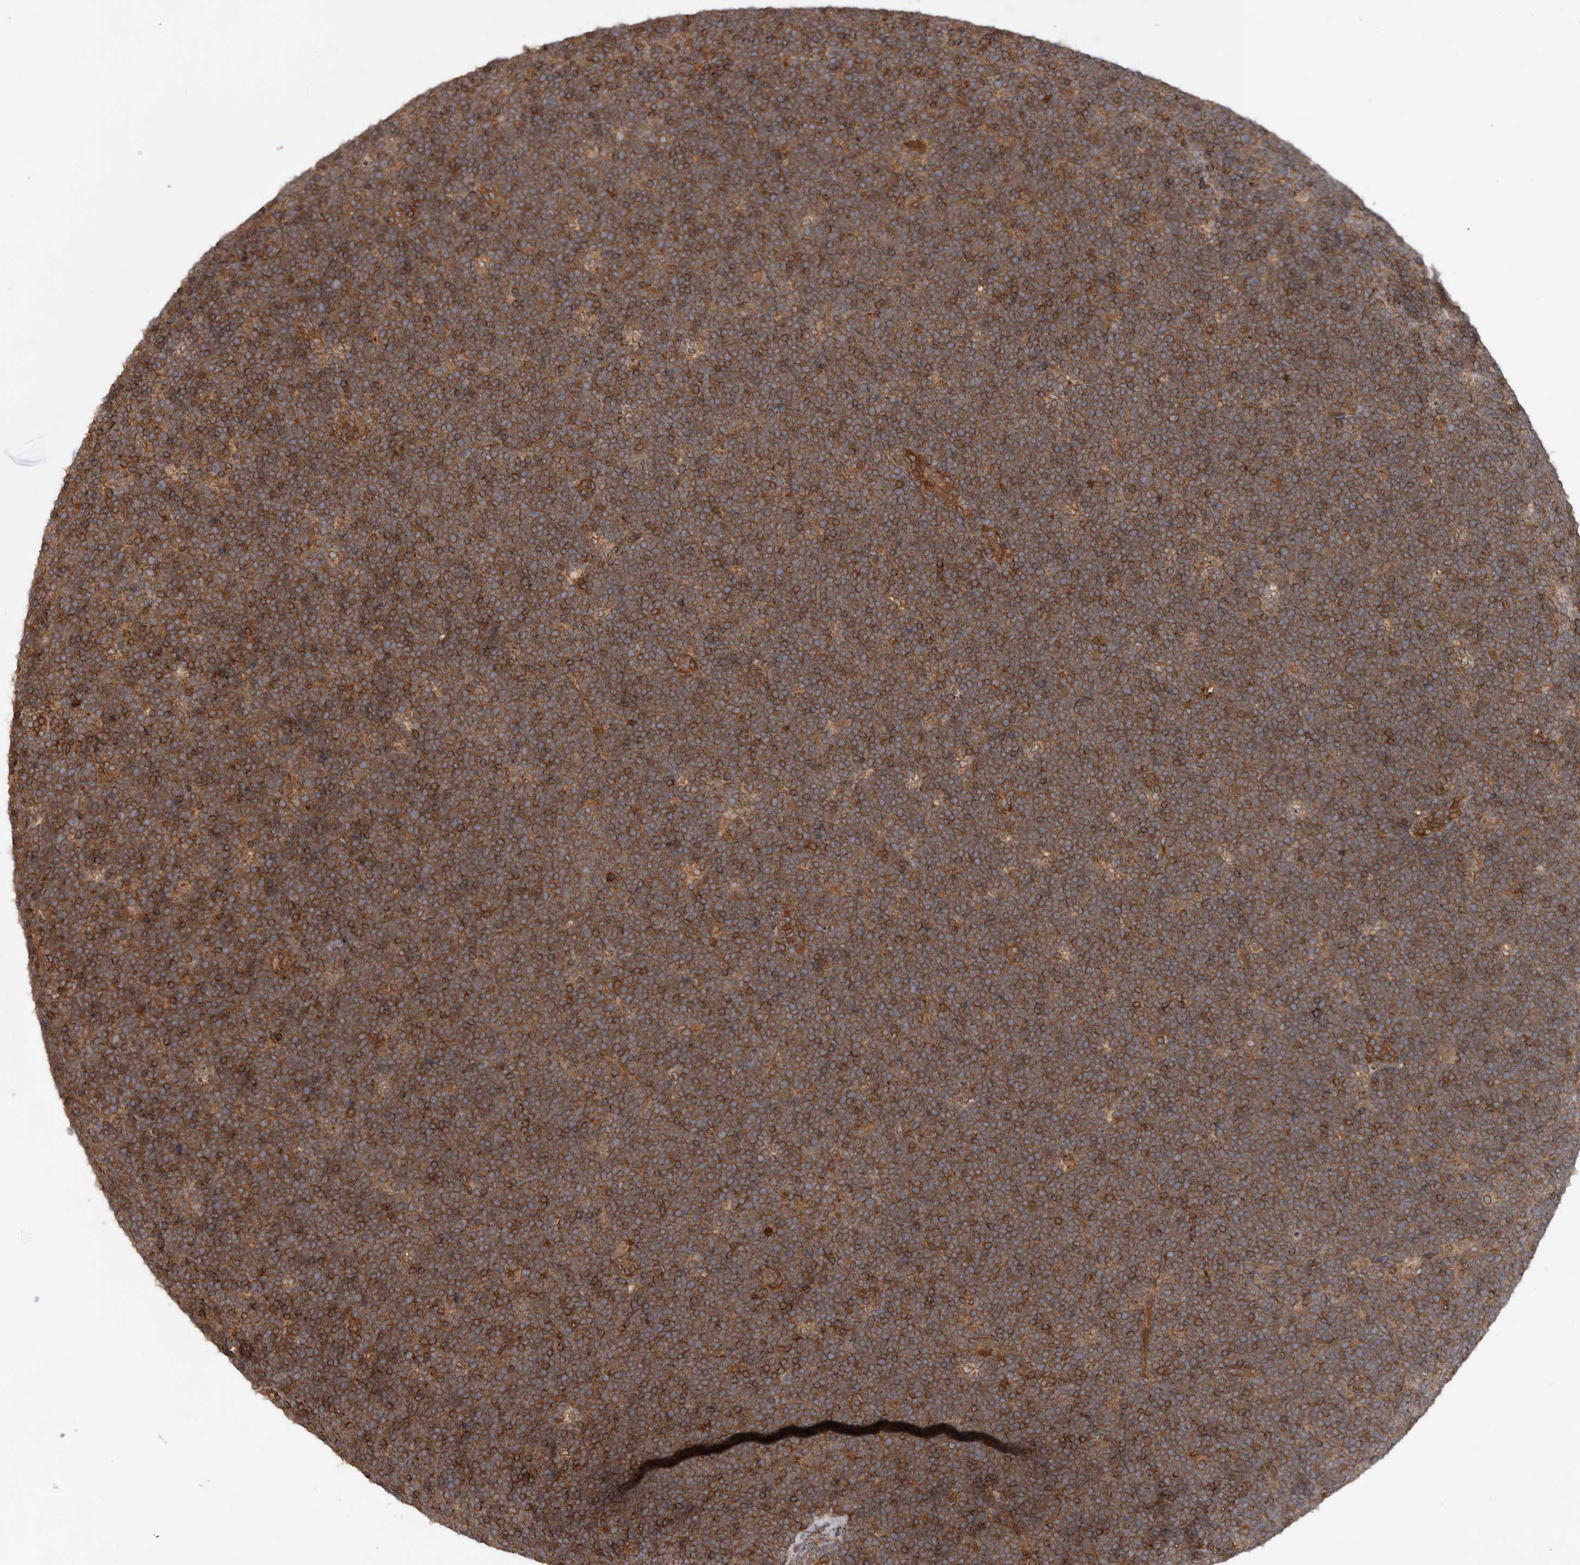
{"staining": {"intensity": "strong", "quantity": "25%-75%", "location": "cytoplasmic/membranous"}, "tissue": "lymphoma", "cell_type": "Tumor cells", "image_type": "cancer", "snomed": [{"axis": "morphology", "description": "Malignant lymphoma, non-Hodgkin's type, High grade"}, {"axis": "topography", "description": "Lymph node"}], "caption": "Immunohistochemistry histopathology image of high-grade malignant lymphoma, non-Hodgkin's type stained for a protein (brown), which demonstrates high levels of strong cytoplasmic/membranous staining in approximately 25%-75% of tumor cells.", "gene": "STK36", "patient": {"sex": "male", "age": 13}}